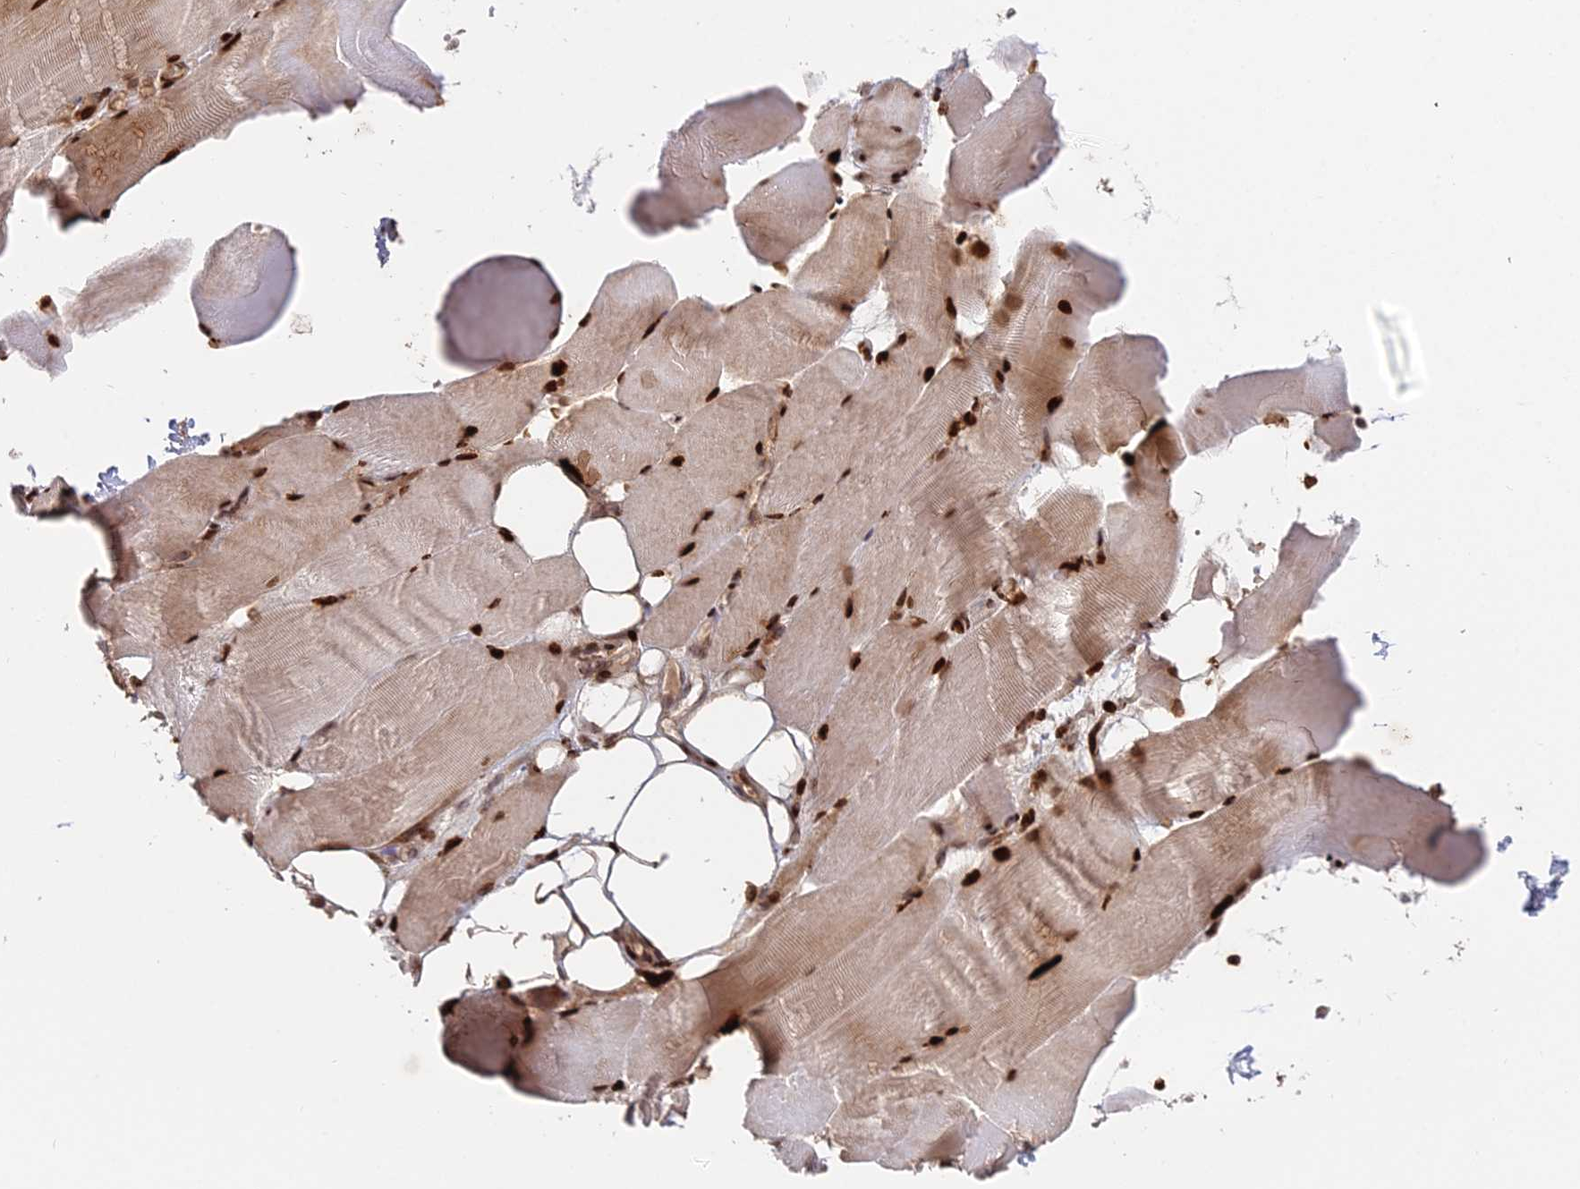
{"staining": {"intensity": "strong", "quantity": ">75%", "location": "cytoplasmic/membranous,nuclear"}, "tissue": "skeletal muscle", "cell_type": "Myocytes", "image_type": "normal", "snomed": [{"axis": "morphology", "description": "Normal tissue, NOS"}, {"axis": "topography", "description": "Skeletal muscle"}, {"axis": "topography", "description": "Parathyroid gland"}], "caption": "An image of skeletal muscle stained for a protein reveals strong cytoplasmic/membranous,nuclear brown staining in myocytes. (Stains: DAB in brown, nuclei in blue, Microscopy: brightfield microscopy at high magnification).", "gene": "RBMS2", "patient": {"sex": "female", "age": 37}}